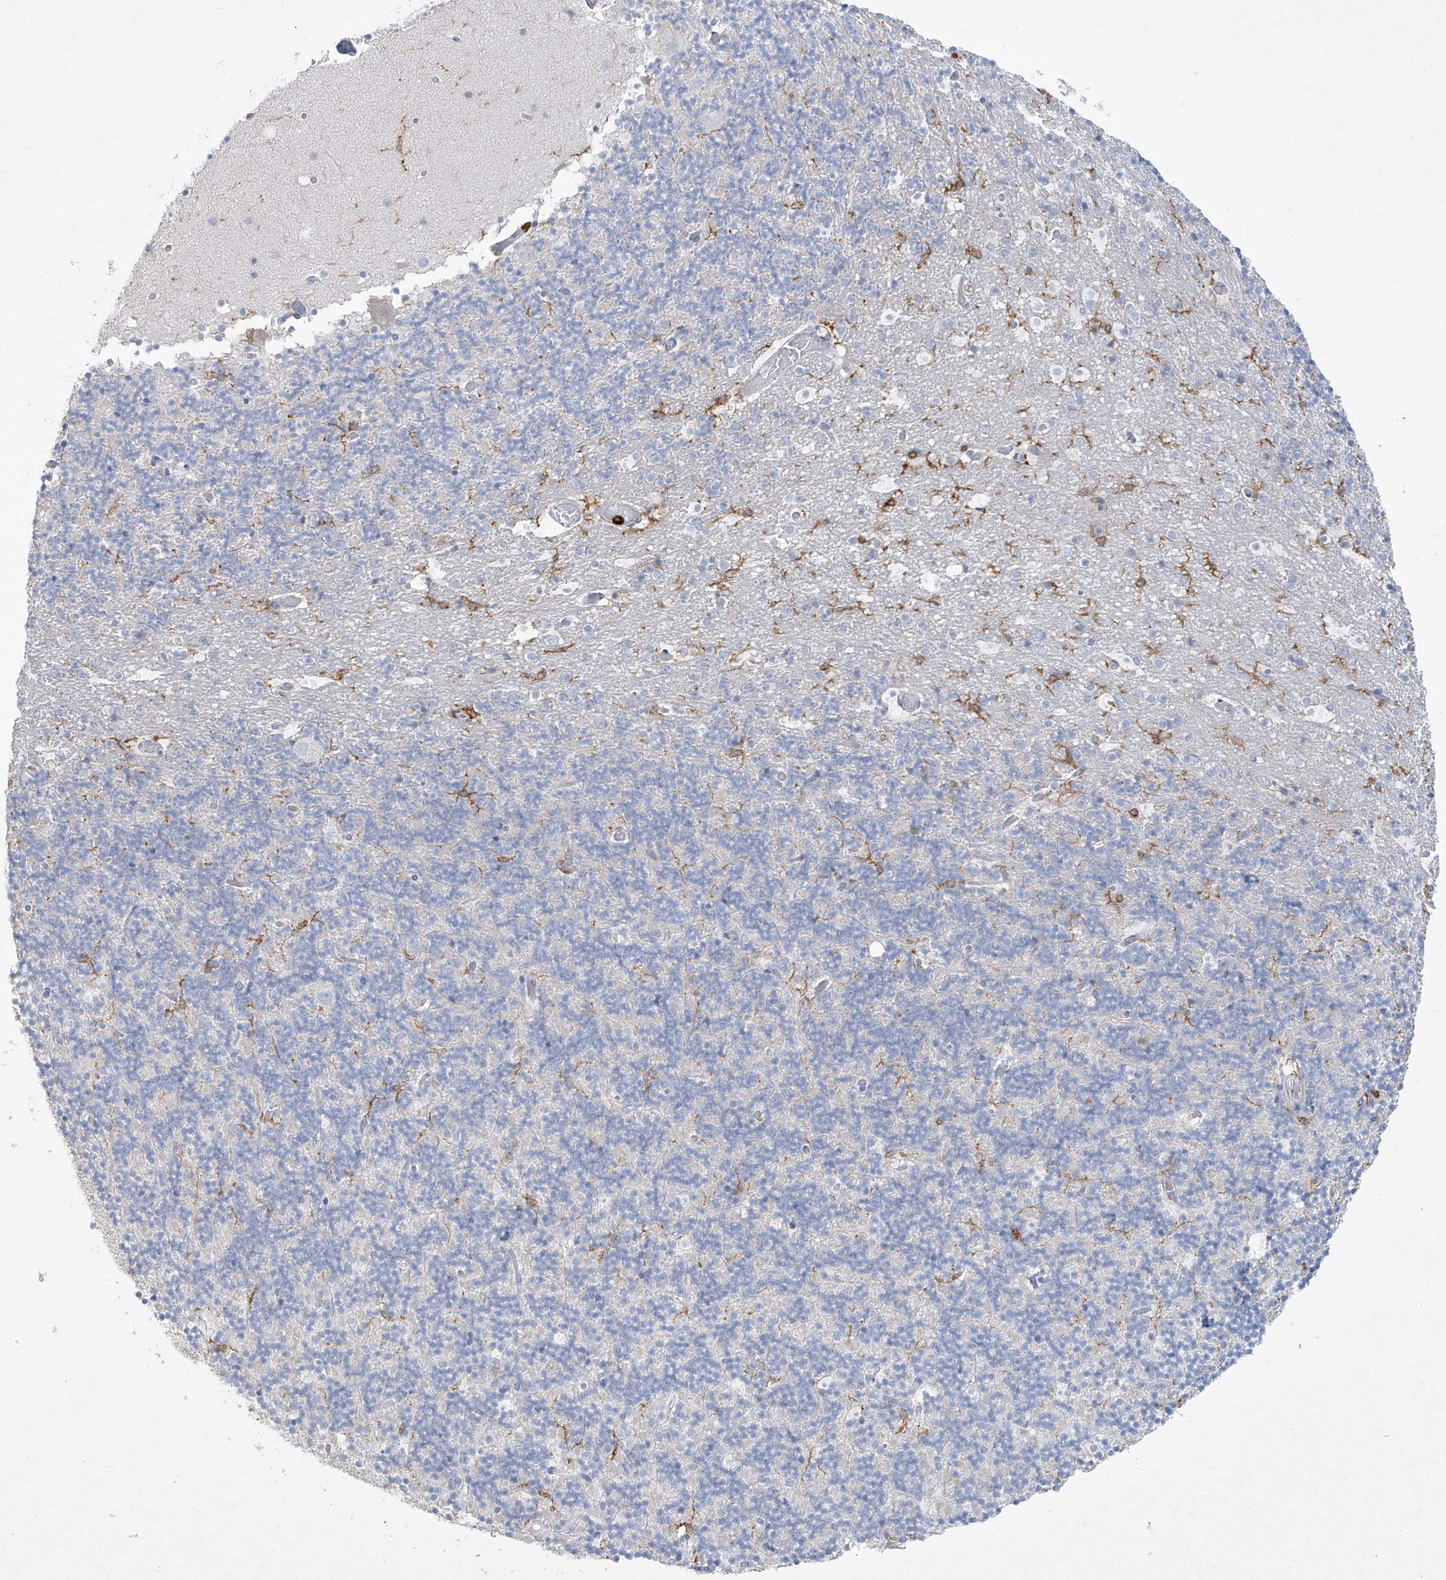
{"staining": {"intensity": "negative", "quantity": "none", "location": "none"}, "tissue": "cerebellum", "cell_type": "Cells in granular layer", "image_type": "normal", "snomed": [{"axis": "morphology", "description": "Normal tissue, NOS"}, {"axis": "topography", "description": "Cerebellum"}], "caption": "An image of cerebellum stained for a protein displays no brown staining in cells in granular layer.", "gene": "FCGR3A", "patient": {"sex": "male", "age": 57}}